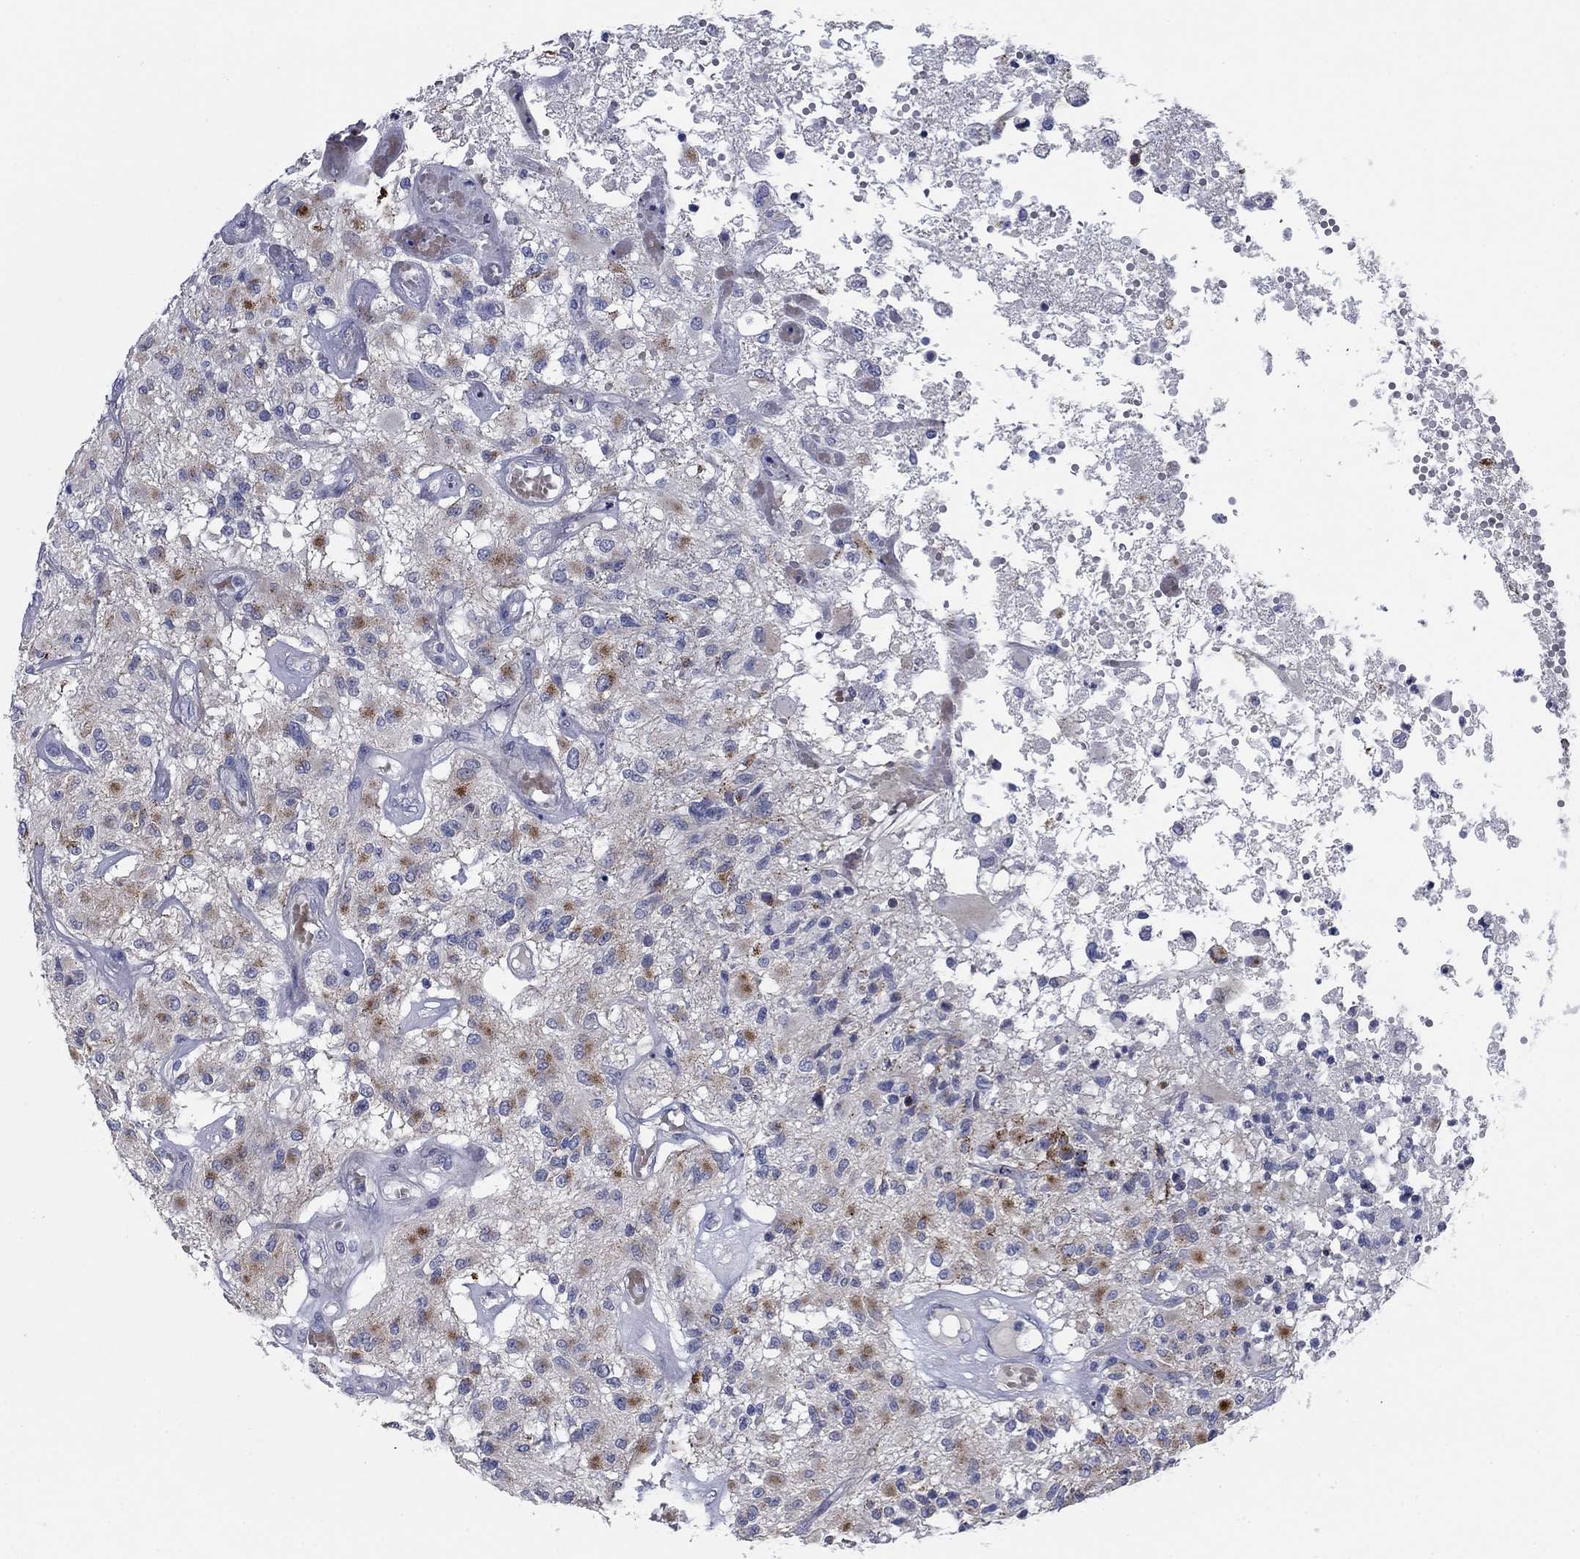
{"staining": {"intensity": "moderate", "quantity": "<25%", "location": "cytoplasmic/membranous"}, "tissue": "glioma", "cell_type": "Tumor cells", "image_type": "cancer", "snomed": [{"axis": "morphology", "description": "Glioma, malignant, High grade"}, {"axis": "topography", "description": "Brain"}], "caption": "High-grade glioma (malignant) was stained to show a protein in brown. There is low levels of moderate cytoplasmic/membranous expression in approximately <25% of tumor cells. Nuclei are stained in blue.", "gene": "DNER", "patient": {"sex": "female", "age": 63}}